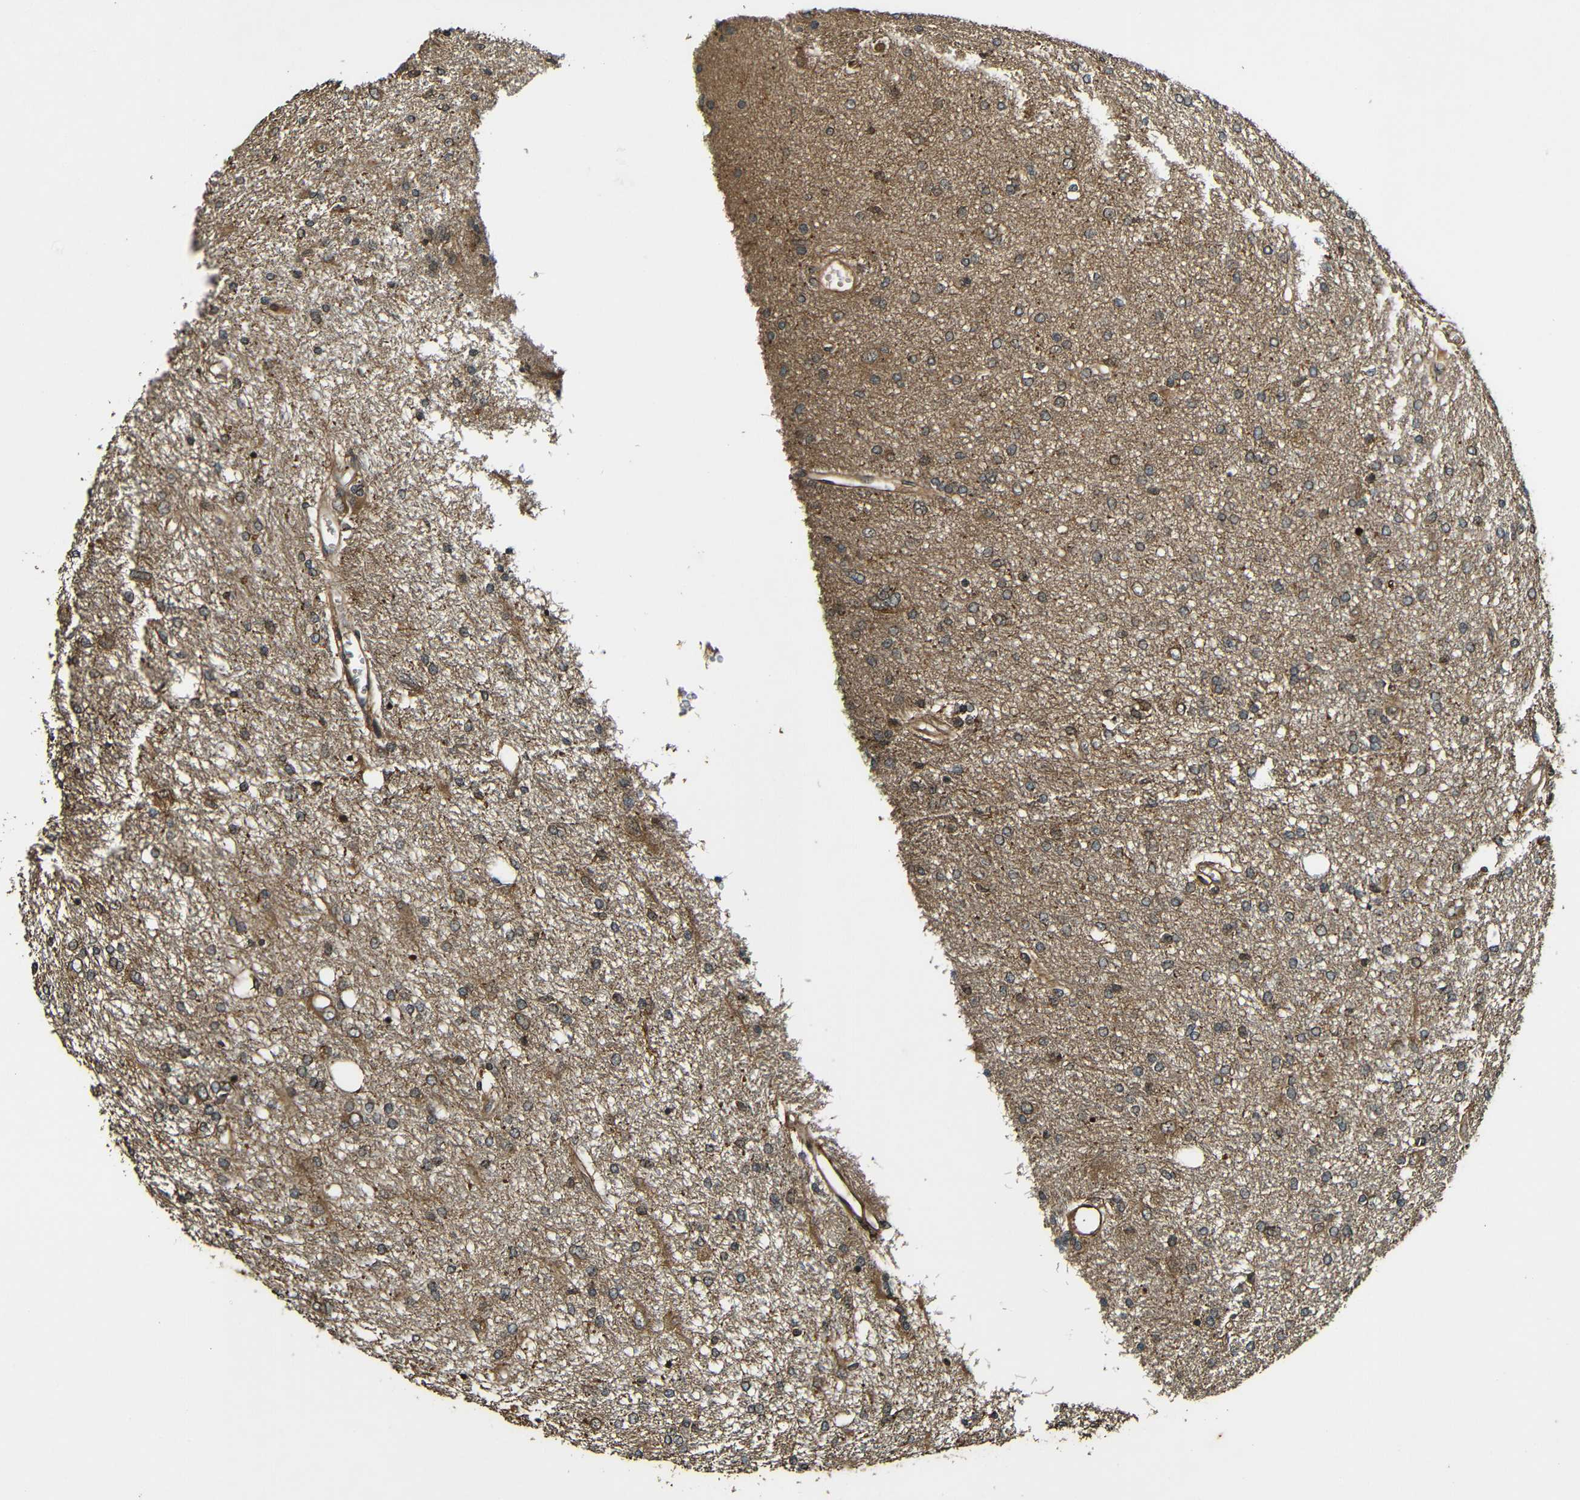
{"staining": {"intensity": "moderate", "quantity": ">75%", "location": "cytoplasmic/membranous"}, "tissue": "glioma", "cell_type": "Tumor cells", "image_type": "cancer", "snomed": [{"axis": "morphology", "description": "Glioma, malignant, High grade"}, {"axis": "topography", "description": "Brain"}], "caption": "Malignant high-grade glioma was stained to show a protein in brown. There is medium levels of moderate cytoplasmic/membranous positivity in about >75% of tumor cells.", "gene": "CASP8", "patient": {"sex": "female", "age": 59}}